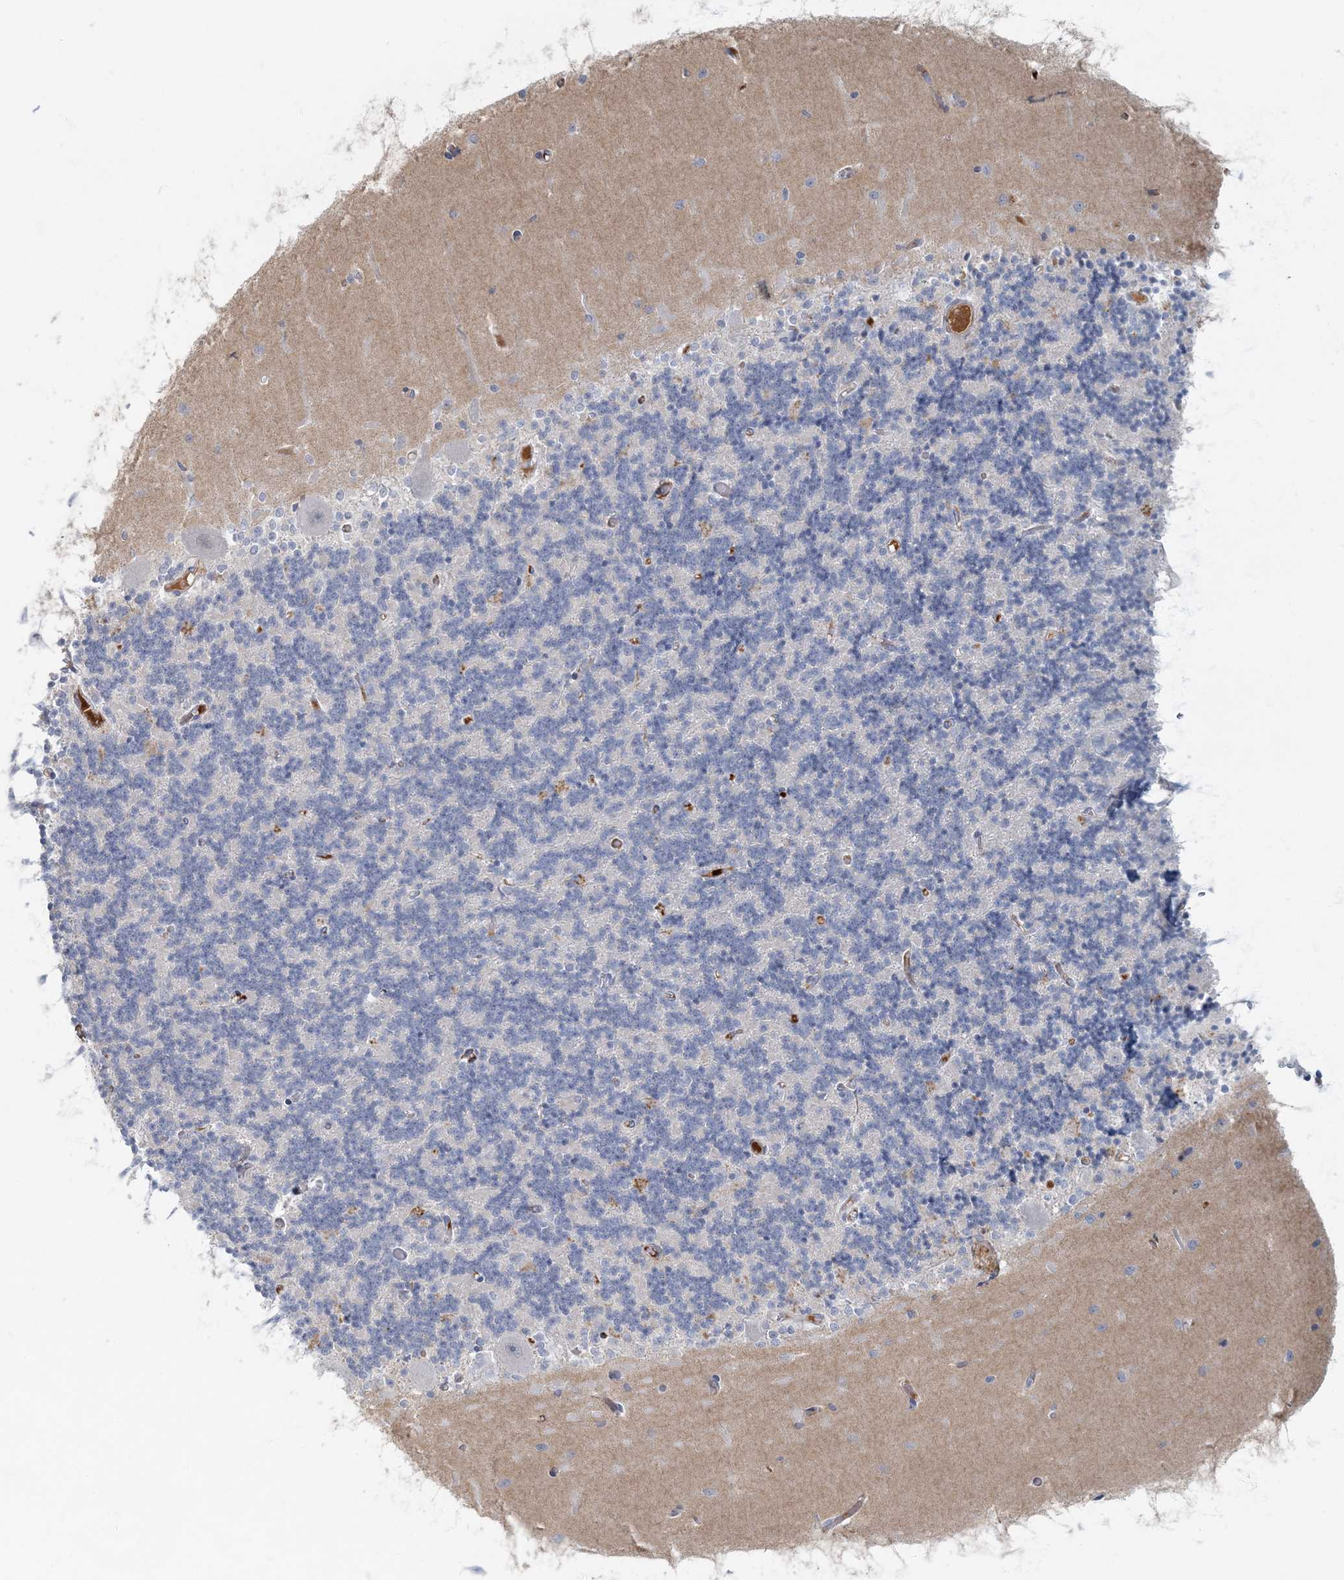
{"staining": {"intensity": "negative", "quantity": "none", "location": "none"}, "tissue": "cerebellum", "cell_type": "Cells in granular layer", "image_type": "normal", "snomed": [{"axis": "morphology", "description": "Normal tissue, NOS"}, {"axis": "topography", "description": "Cerebellum"}], "caption": "DAB (3,3'-diaminobenzidine) immunohistochemical staining of normal human cerebellum reveals no significant expression in cells in granular layer.", "gene": "MYOT", "patient": {"sex": "male", "age": 37}}